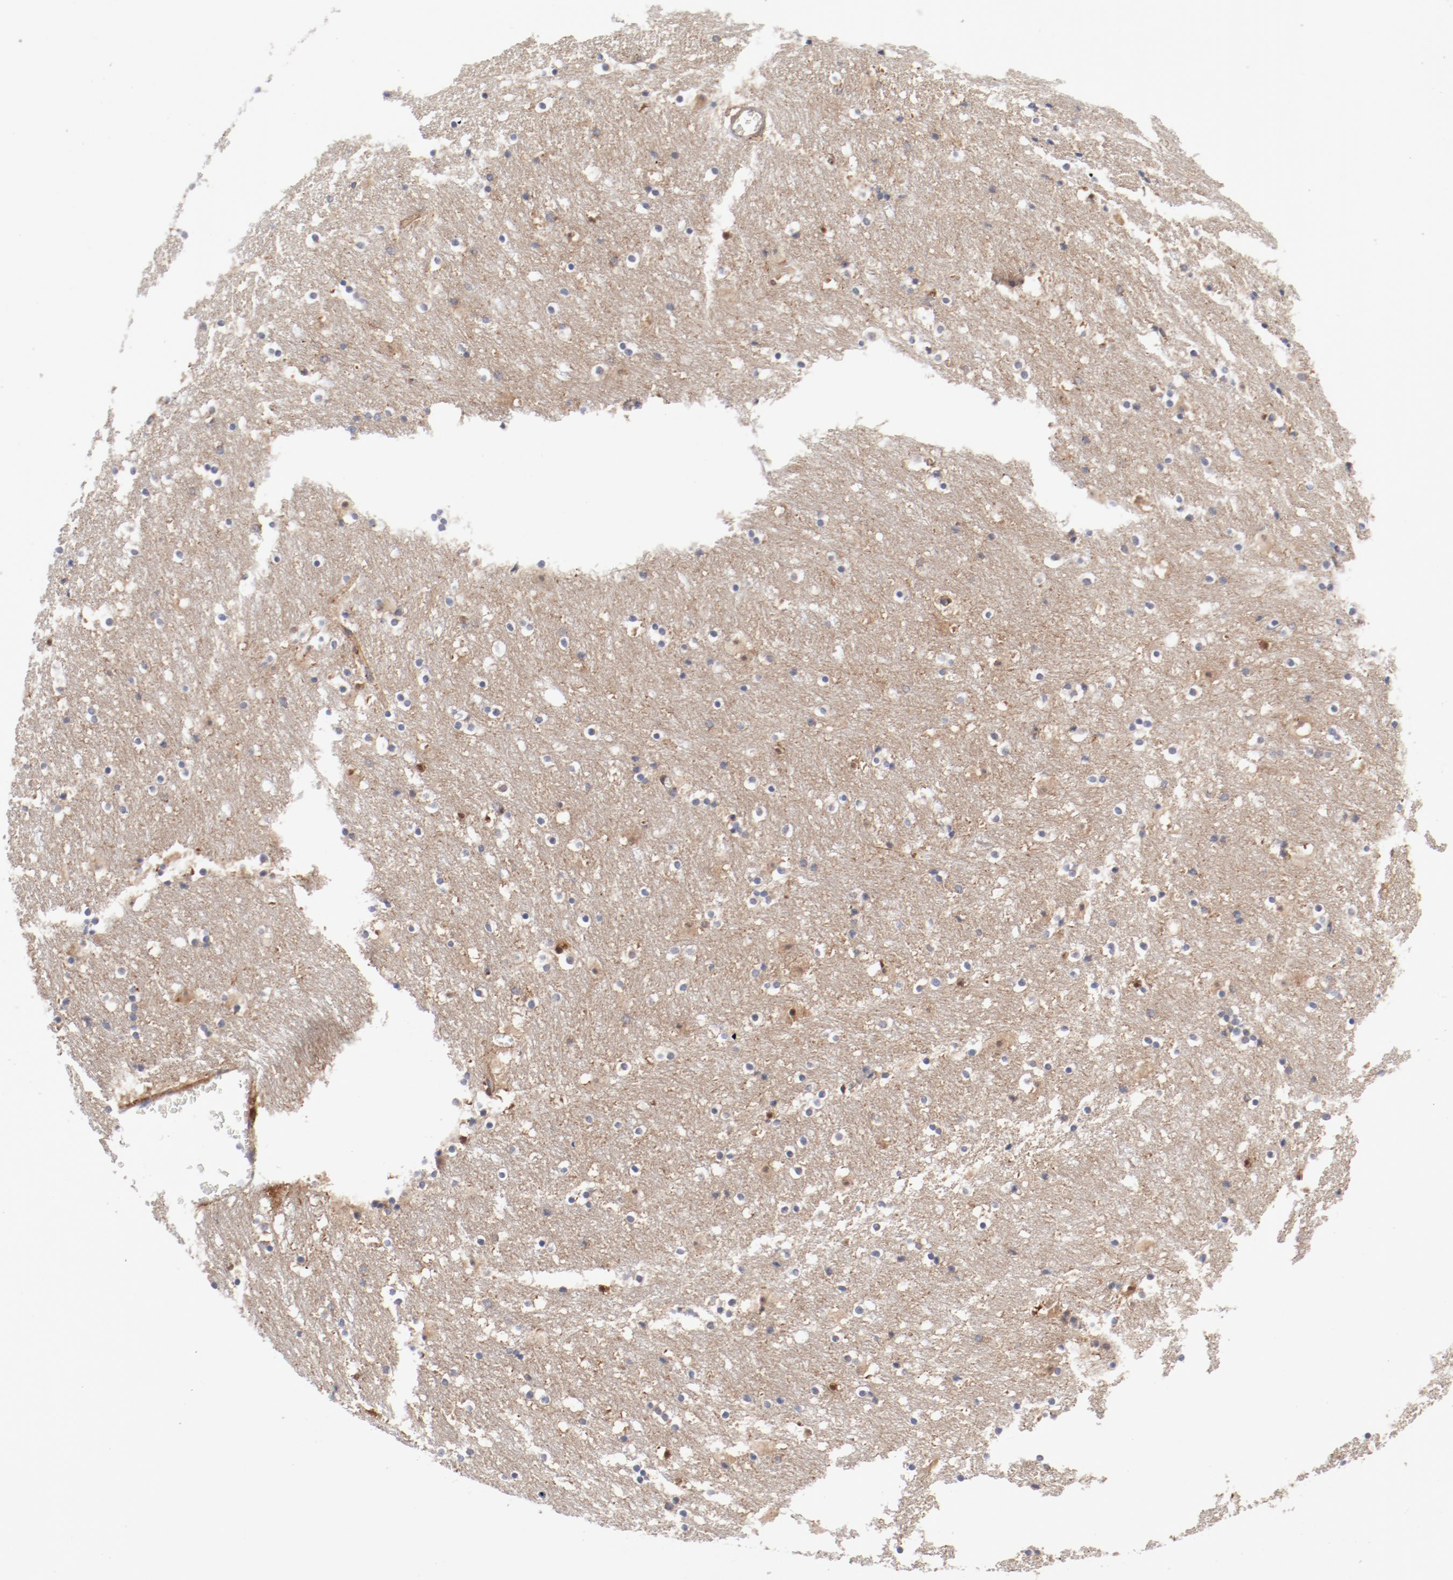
{"staining": {"intensity": "negative", "quantity": "none", "location": "none"}, "tissue": "caudate", "cell_type": "Glial cells", "image_type": "normal", "snomed": [{"axis": "morphology", "description": "Normal tissue, NOS"}, {"axis": "topography", "description": "Lateral ventricle wall"}], "caption": "Immunohistochemistry (IHC) photomicrograph of benign human caudate stained for a protein (brown), which exhibits no positivity in glial cells. (DAB (3,3'-diaminobenzidine) immunohistochemistry with hematoxylin counter stain).", "gene": "AP2A1", "patient": {"sex": "male", "age": 45}}